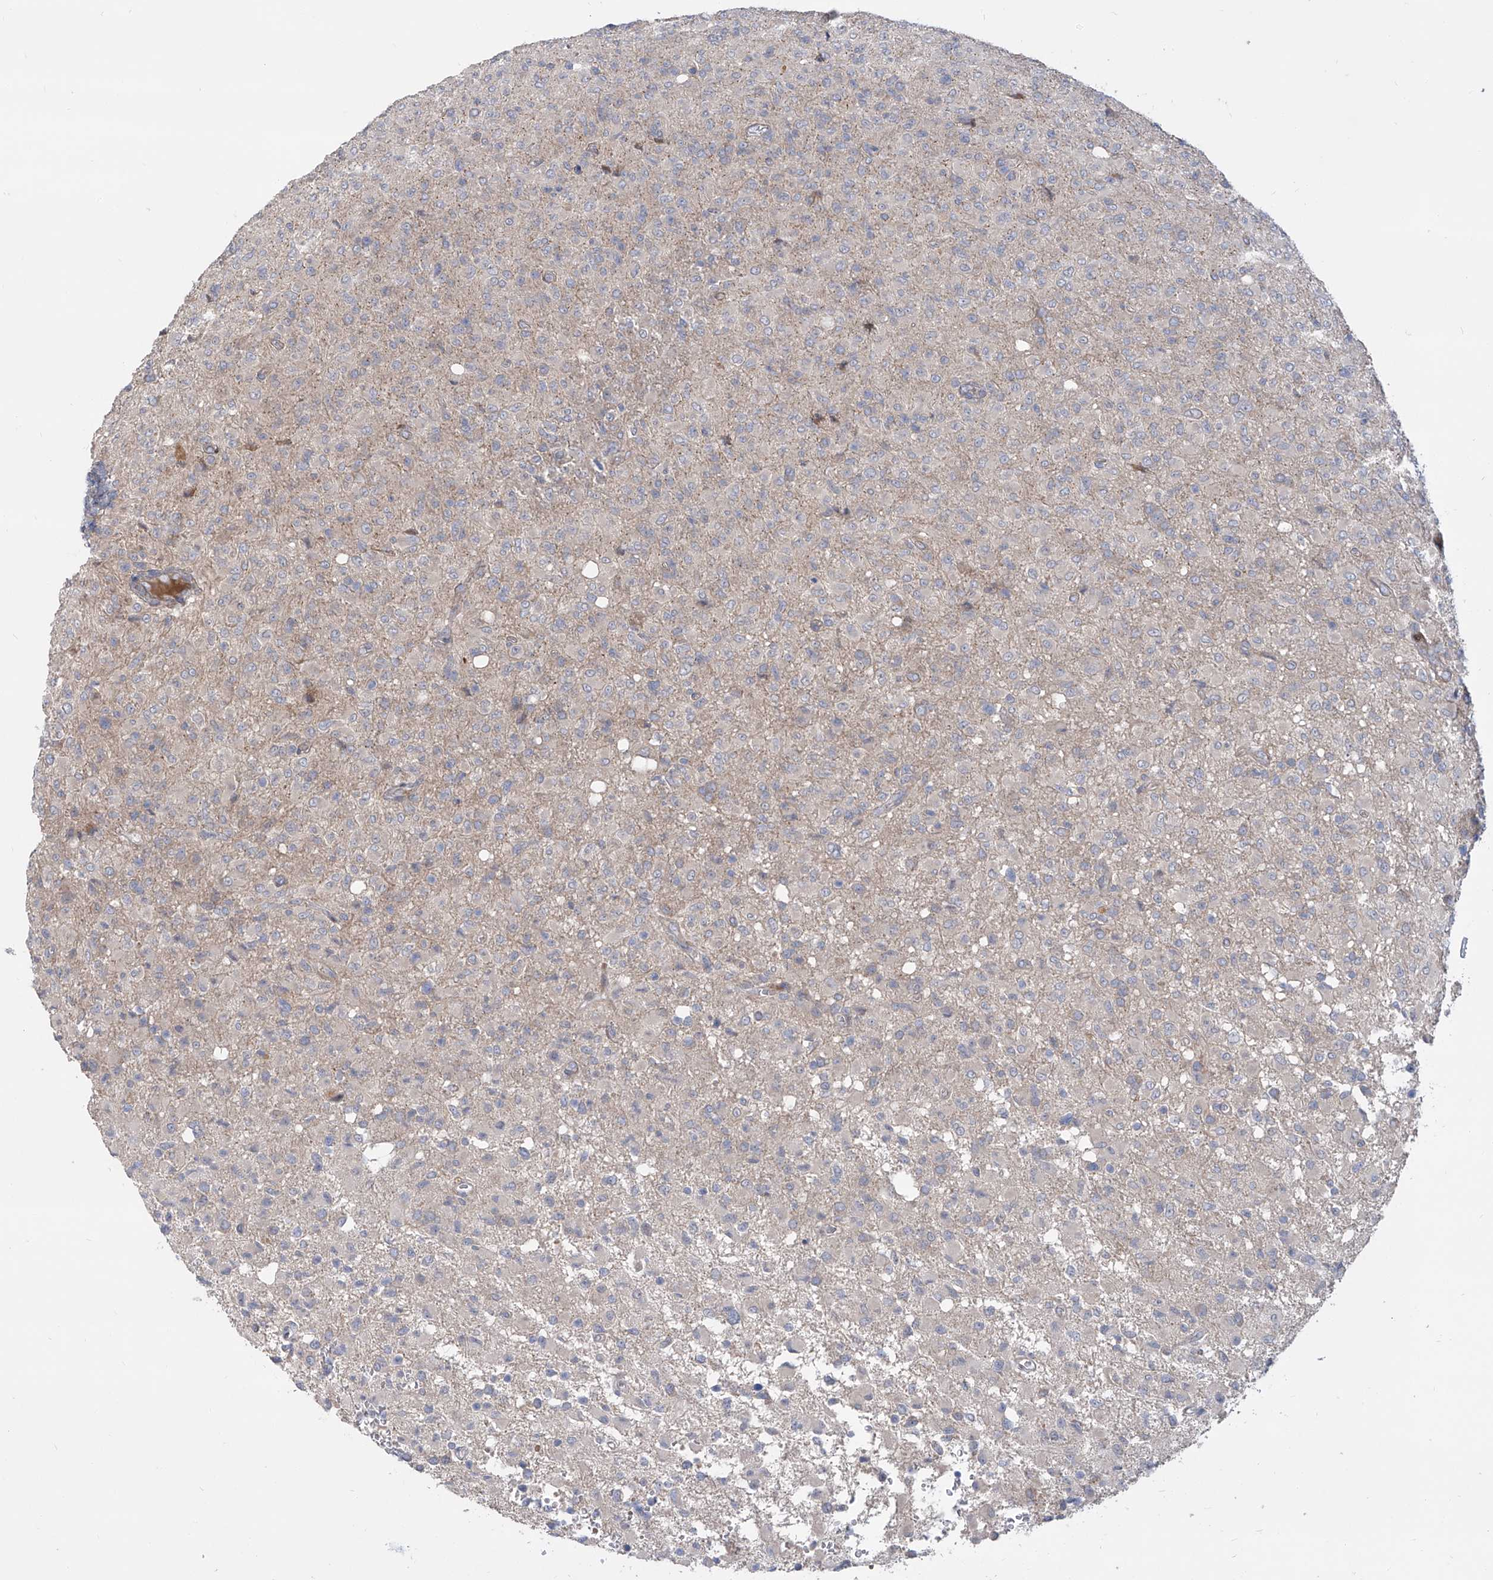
{"staining": {"intensity": "negative", "quantity": "none", "location": "none"}, "tissue": "glioma", "cell_type": "Tumor cells", "image_type": "cancer", "snomed": [{"axis": "morphology", "description": "Glioma, malignant, High grade"}, {"axis": "topography", "description": "Brain"}], "caption": "Immunohistochemical staining of glioma reveals no significant positivity in tumor cells.", "gene": "LRRC1", "patient": {"sex": "female", "age": 57}}